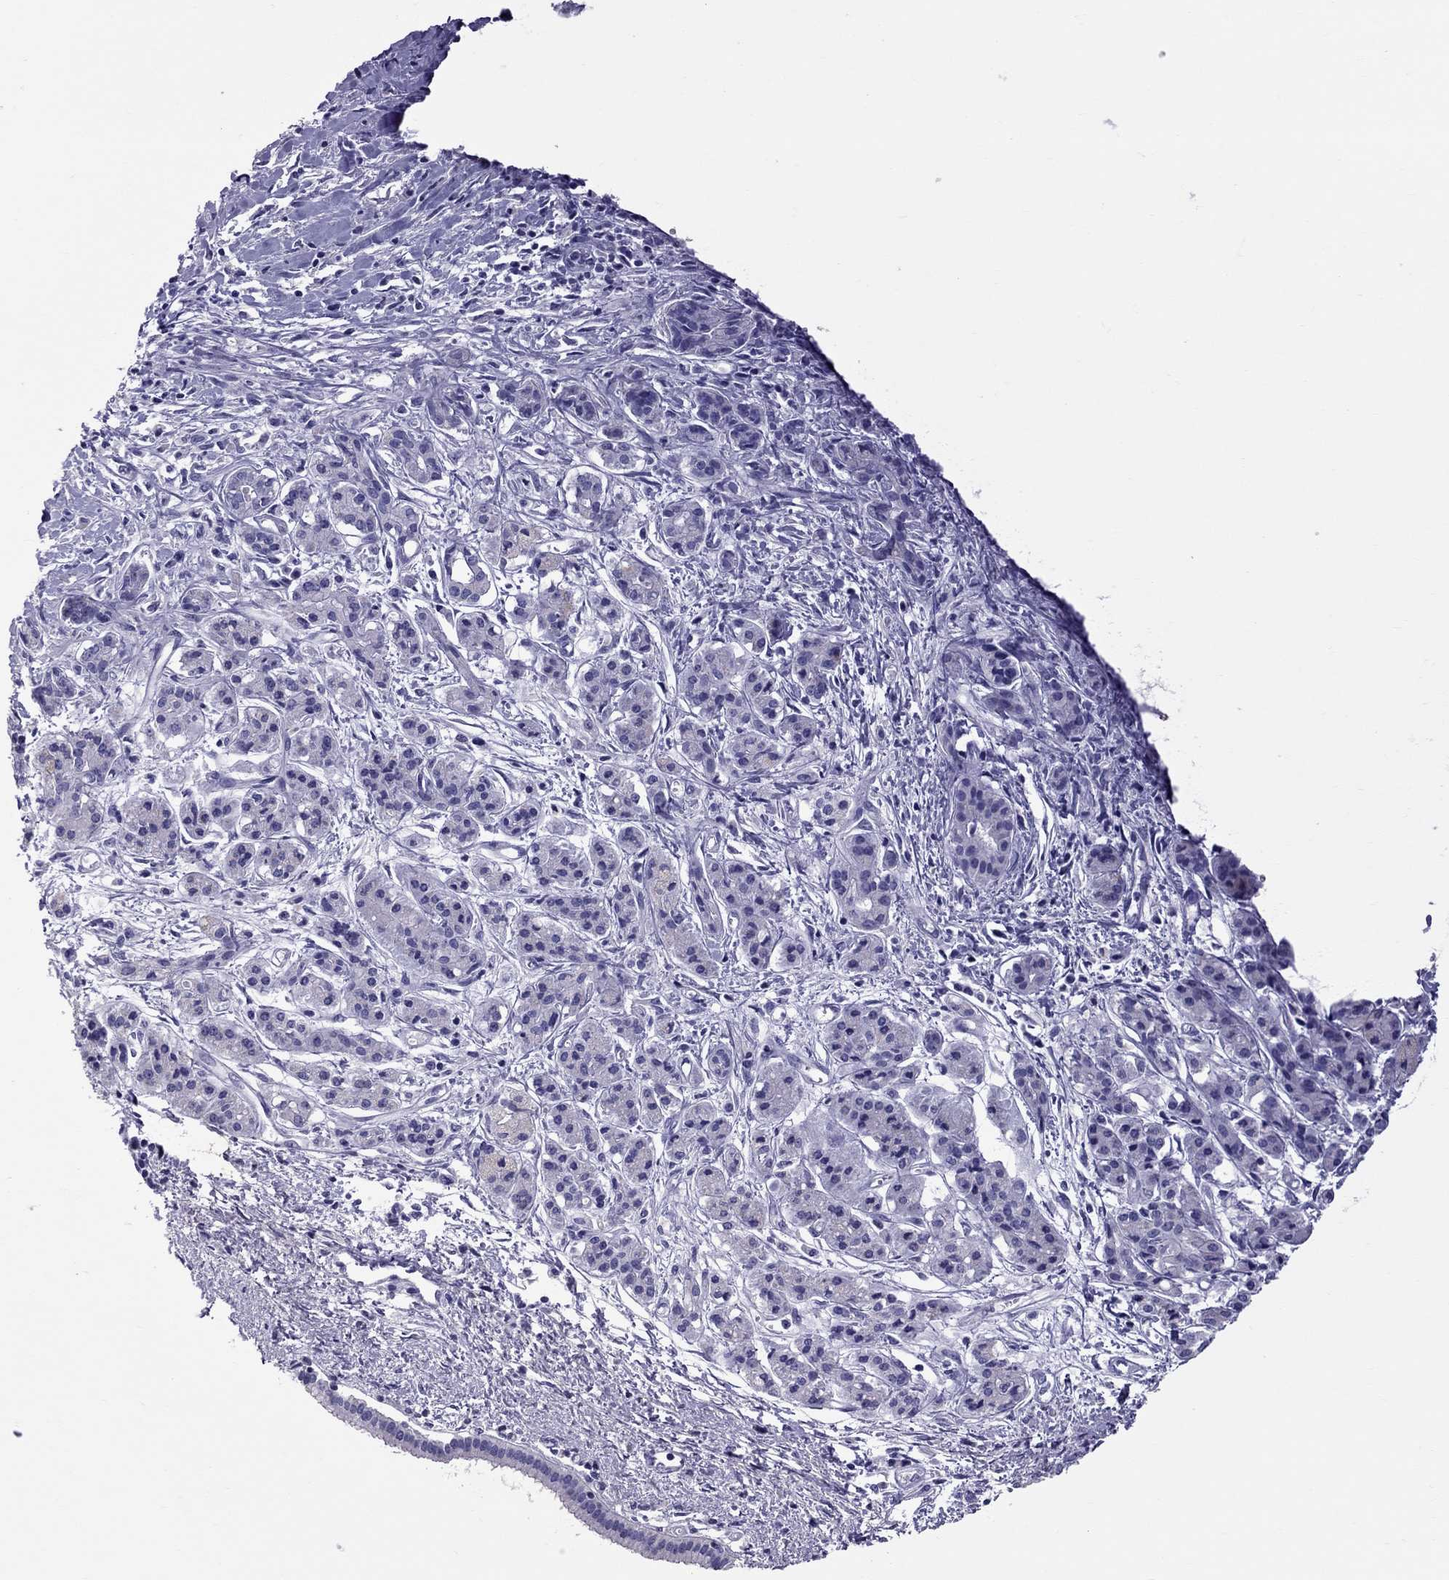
{"staining": {"intensity": "negative", "quantity": "none", "location": "none"}, "tissue": "pancreatic cancer", "cell_type": "Tumor cells", "image_type": "cancer", "snomed": [{"axis": "morphology", "description": "Adenocarcinoma, NOS"}, {"axis": "topography", "description": "Pancreas"}], "caption": "Human pancreatic adenocarcinoma stained for a protein using immunohistochemistry reveals no positivity in tumor cells.", "gene": "TTLL13", "patient": {"sex": "male", "age": 48}}